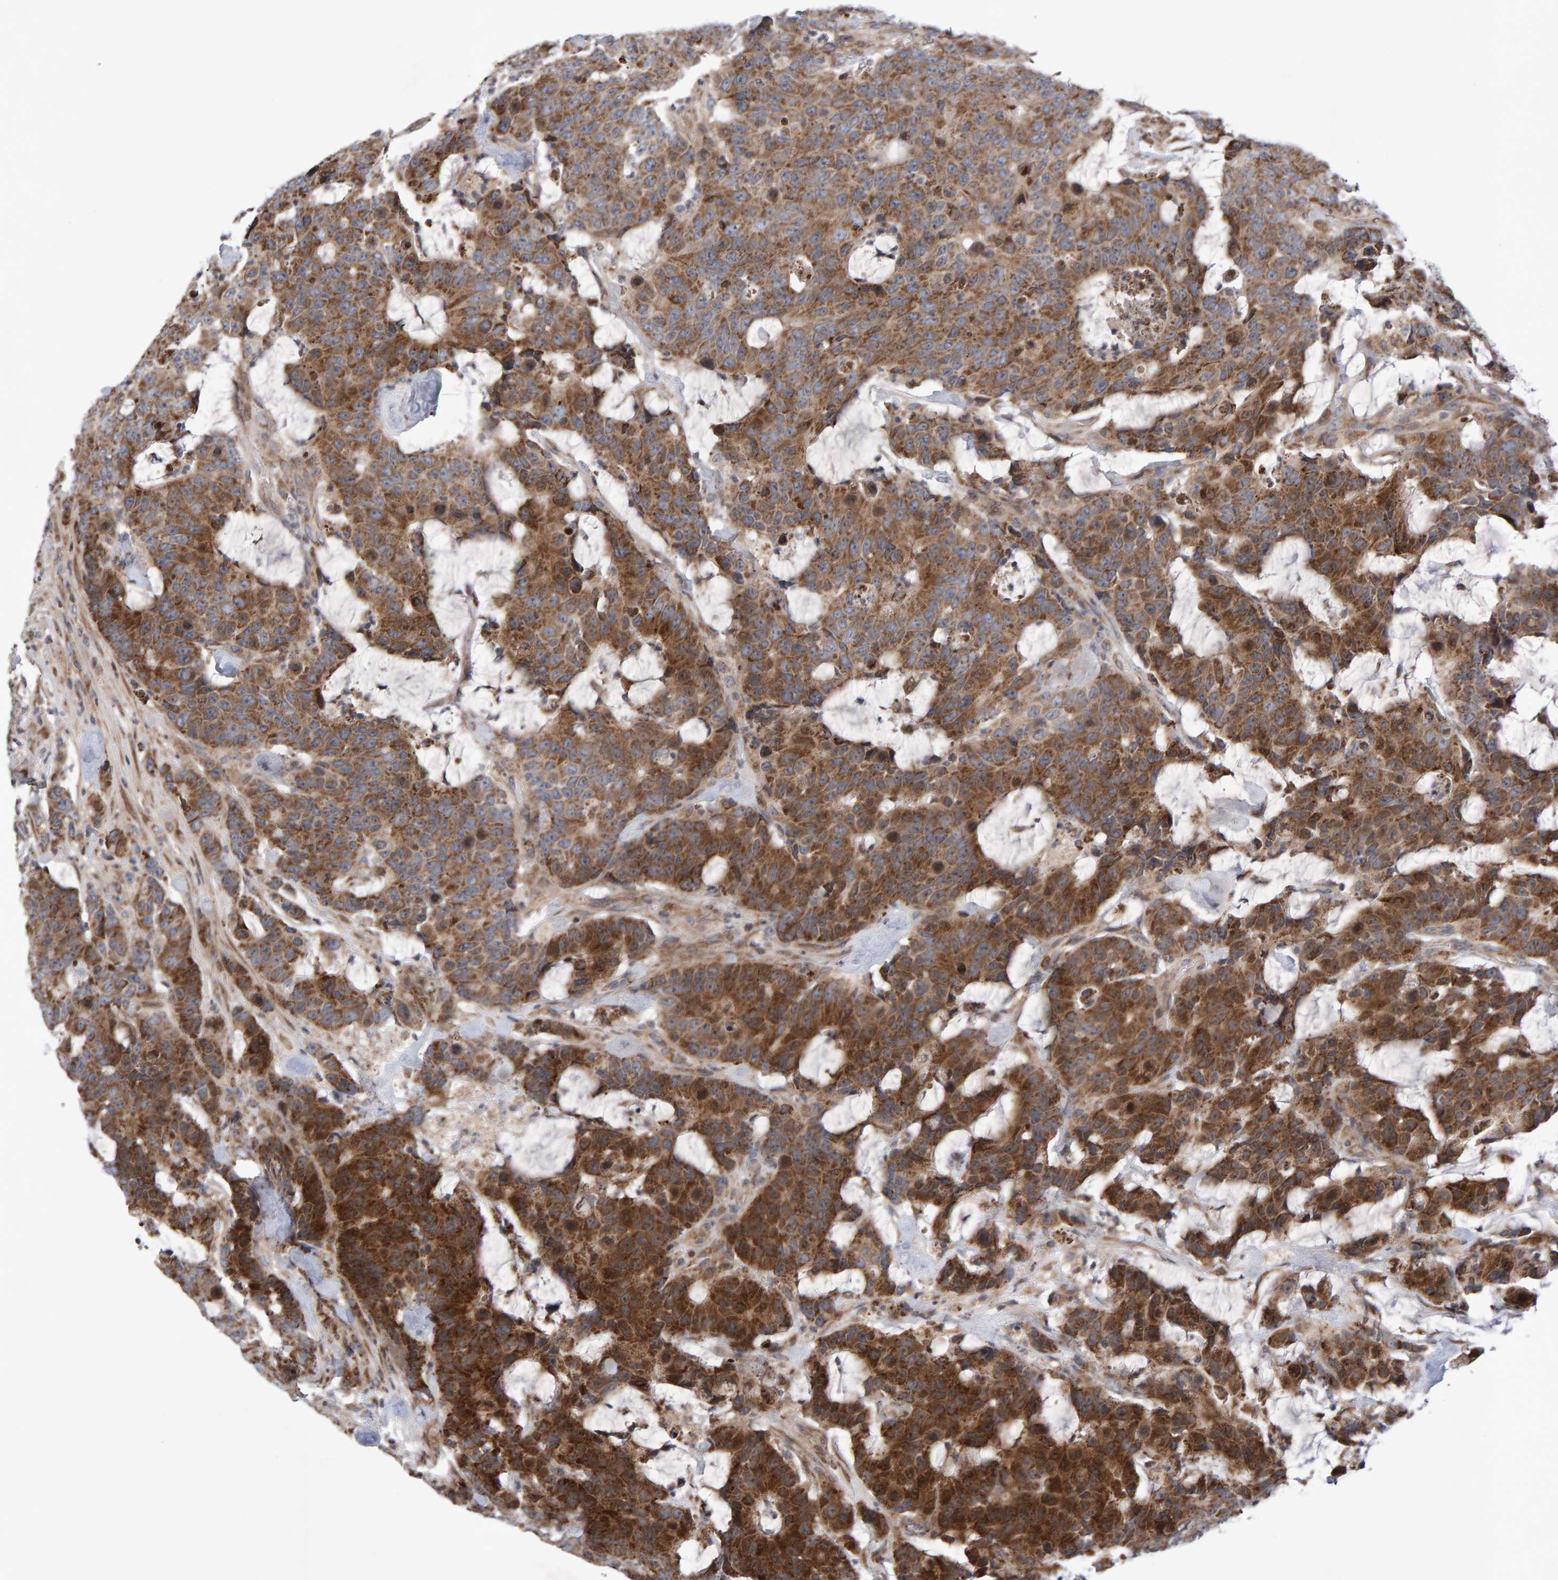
{"staining": {"intensity": "strong", "quantity": ">75%", "location": "cytoplasmic/membranous"}, "tissue": "colorectal cancer", "cell_type": "Tumor cells", "image_type": "cancer", "snomed": [{"axis": "morphology", "description": "Adenocarcinoma, NOS"}, {"axis": "topography", "description": "Colon"}], "caption": "Immunohistochemical staining of colorectal cancer (adenocarcinoma) reveals high levels of strong cytoplasmic/membranous protein positivity in about >75% of tumor cells.", "gene": "PECR", "patient": {"sex": "female", "age": 86}}